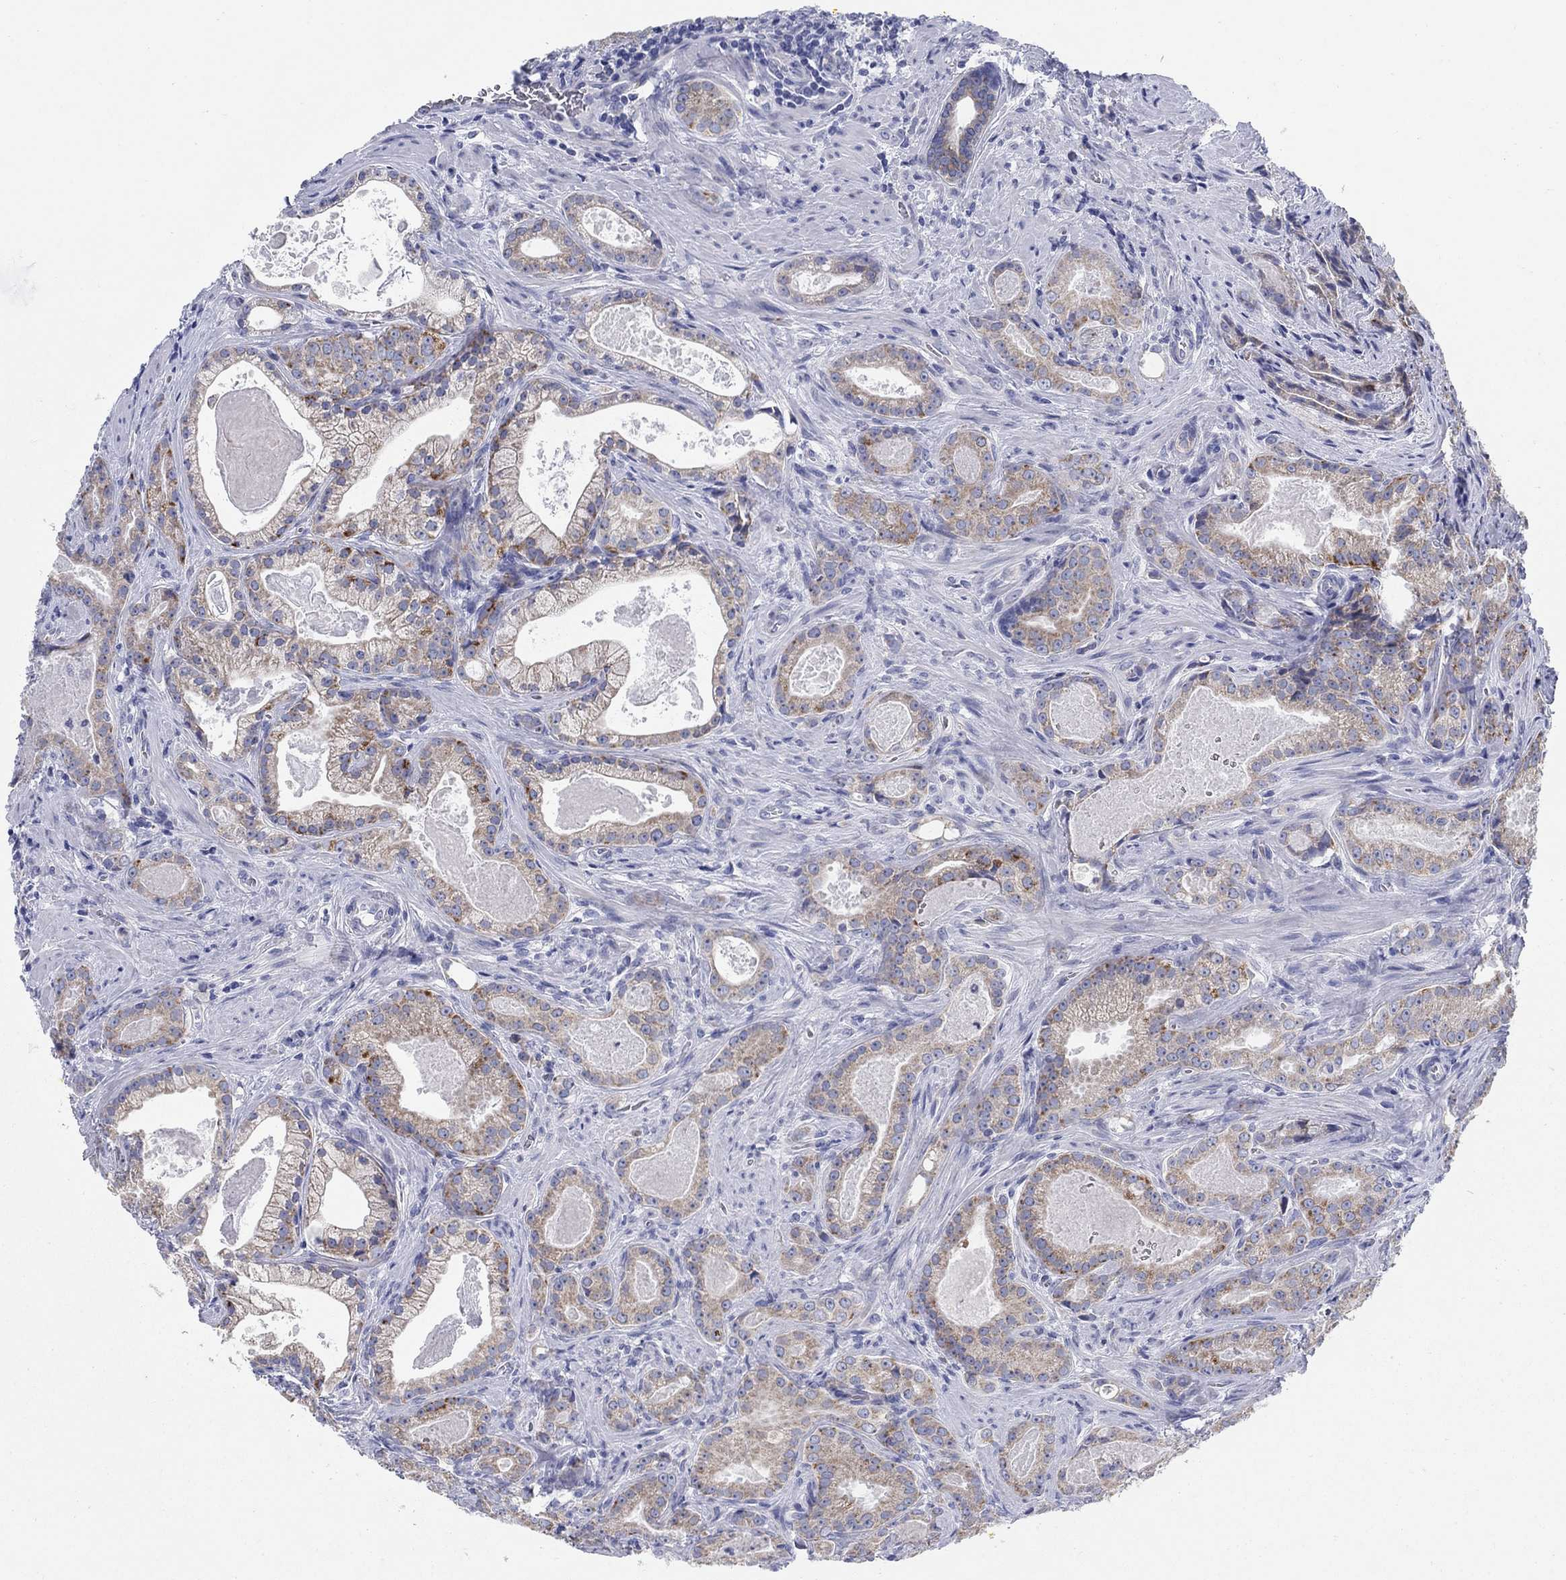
{"staining": {"intensity": "moderate", "quantity": ">75%", "location": "cytoplasmic/membranous"}, "tissue": "prostate cancer", "cell_type": "Tumor cells", "image_type": "cancer", "snomed": [{"axis": "morphology", "description": "Adenocarcinoma, NOS"}, {"axis": "topography", "description": "Prostate"}], "caption": "Protein staining by IHC reveals moderate cytoplasmic/membranous expression in about >75% of tumor cells in prostate cancer (adenocarcinoma). The staining was performed using DAB (3,3'-diaminobenzidine), with brown indicating positive protein expression. Nuclei are stained blue with hematoxylin.", "gene": "SCCPDH", "patient": {"sex": "male", "age": 61}}